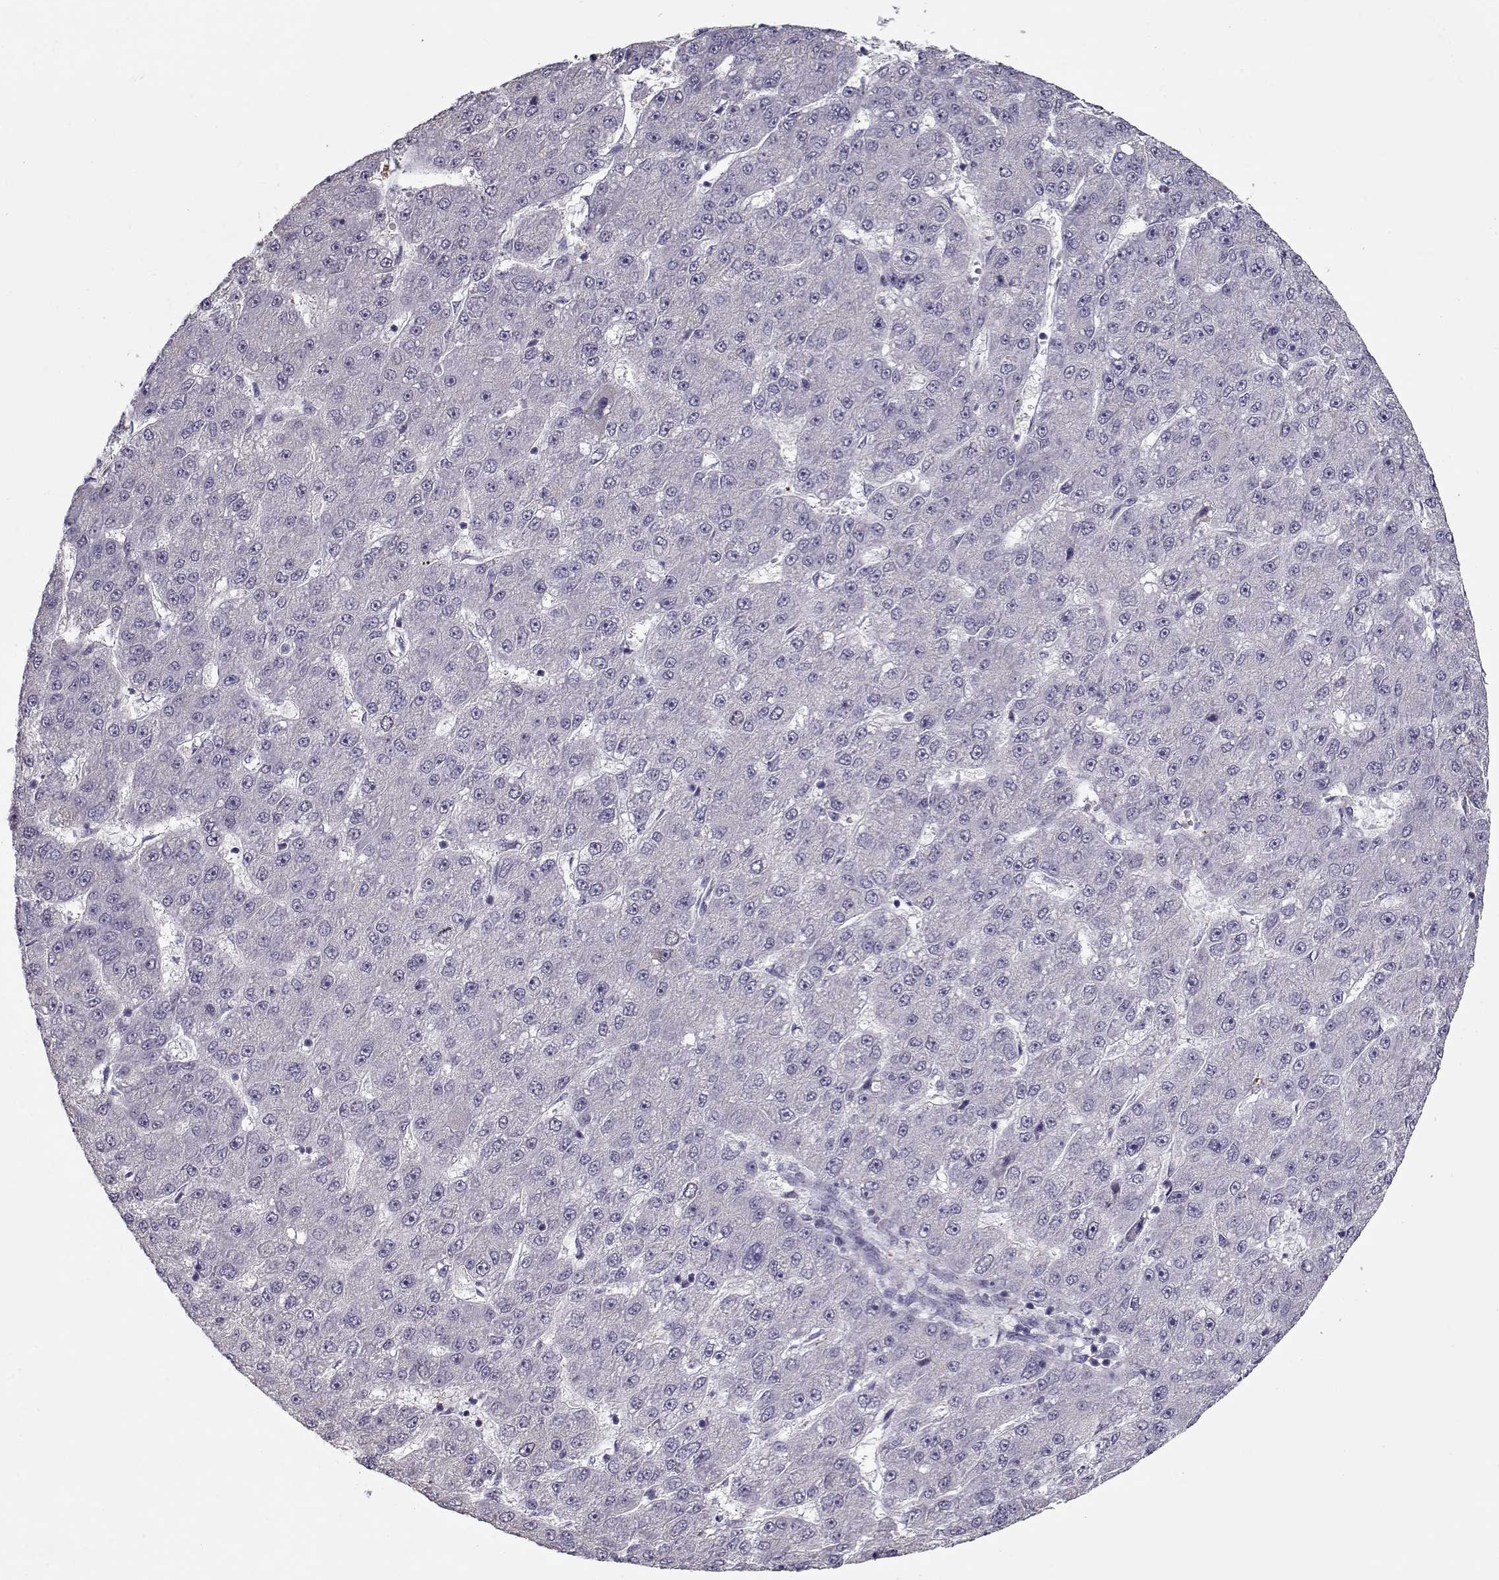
{"staining": {"intensity": "negative", "quantity": "none", "location": "none"}, "tissue": "liver cancer", "cell_type": "Tumor cells", "image_type": "cancer", "snomed": [{"axis": "morphology", "description": "Carcinoma, Hepatocellular, NOS"}, {"axis": "topography", "description": "Liver"}], "caption": "IHC image of neoplastic tissue: liver hepatocellular carcinoma stained with DAB (3,3'-diaminobenzidine) exhibits no significant protein positivity in tumor cells.", "gene": "SEC16B", "patient": {"sex": "male", "age": 67}}